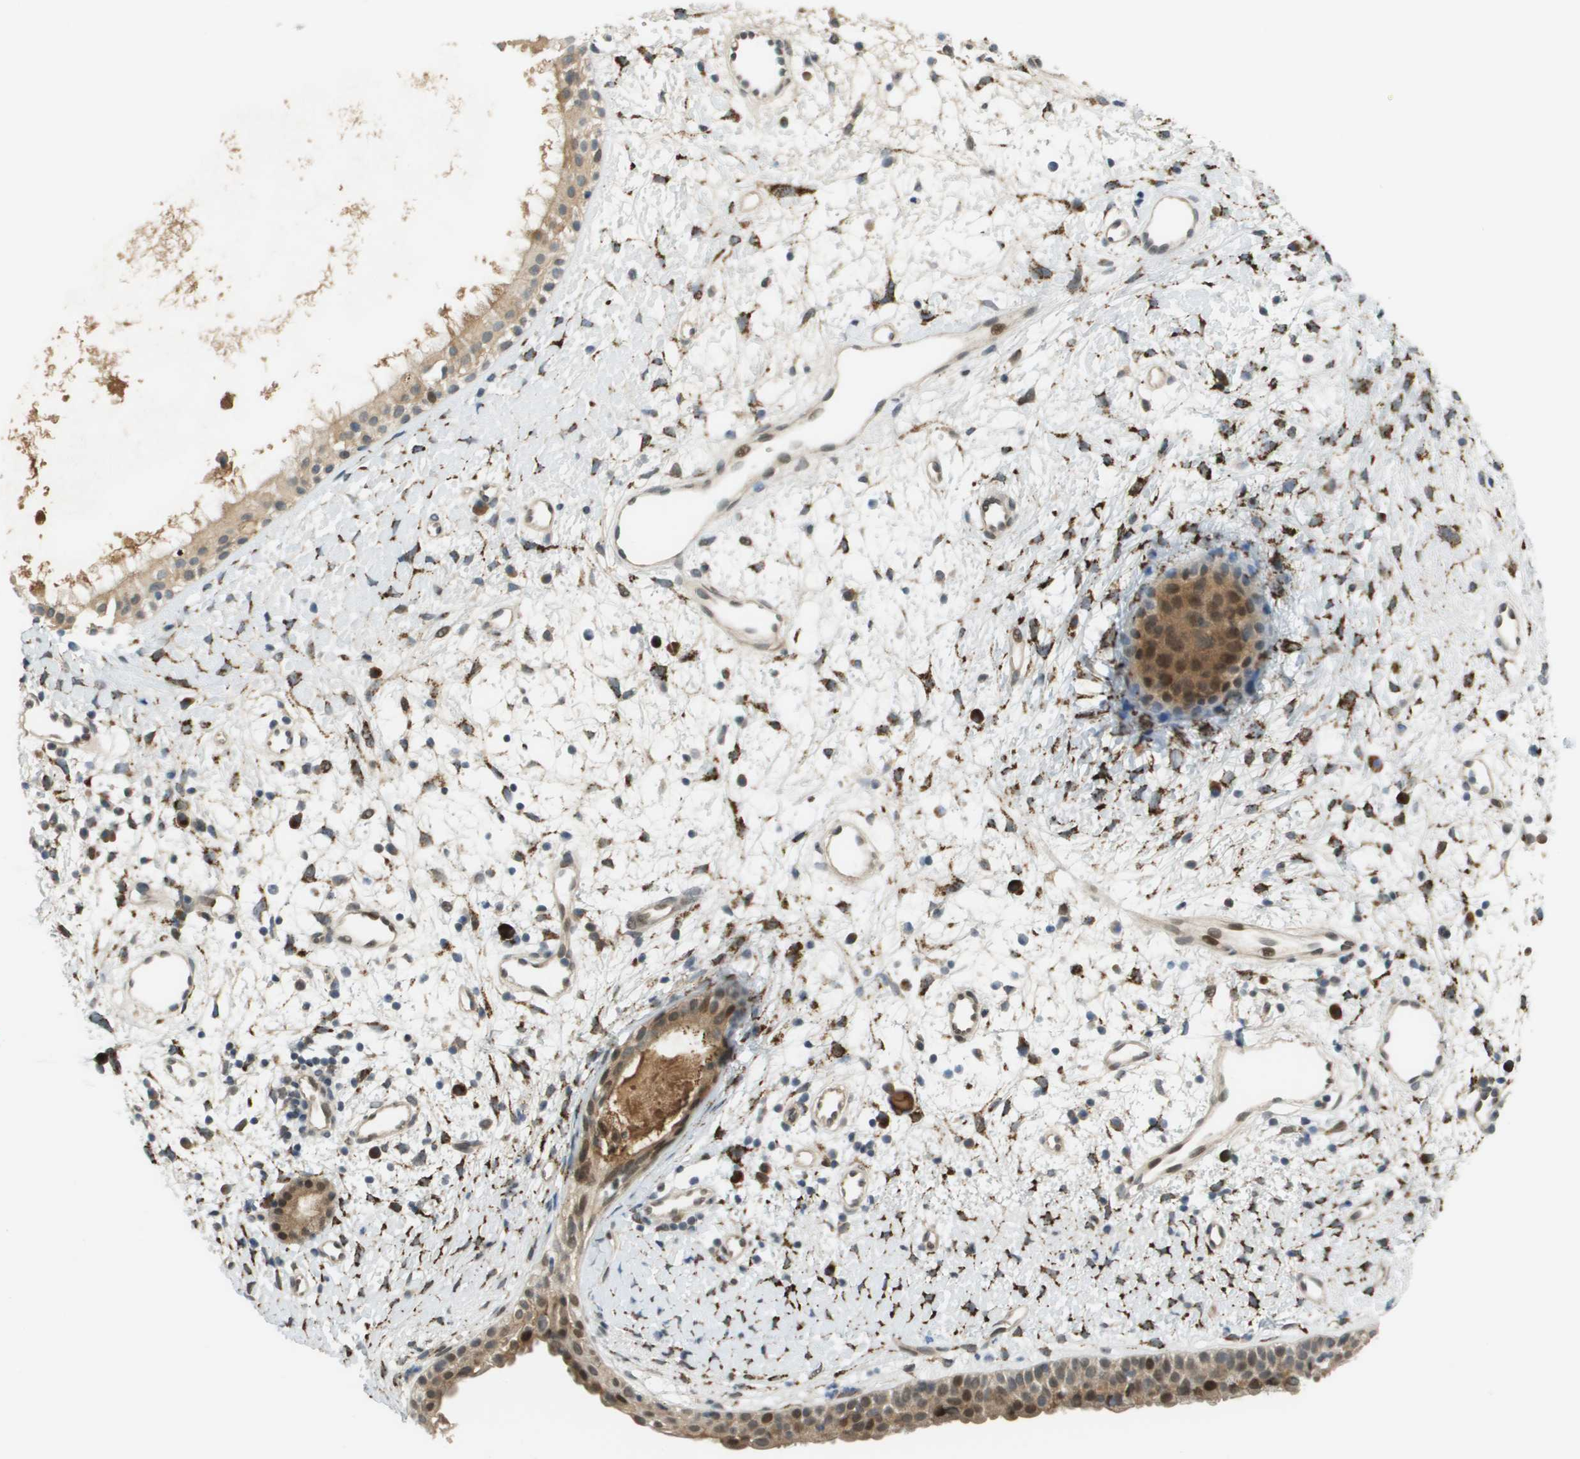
{"staining": {"intensity": "moderate", "quantity": ">75%", "location": "cytoplasmic/membranous,nuclear"}, "tissue": "nasopharynx", "cell_type": "Respiratory epithelial cells", "image_type": "normal", "snomed": [{"axis": "morphology", "description": "Normal tissue, NOS"}, {"axis": "topography", "description": "Nasopharynx"}], "caption": "Immunohistochemical staining of normal human nasopharynx shows medium levels of moderate cytoplasmic/membranous,nuclear expression in about >75% of respiratory epithelial cells.", "gene": "CACNB4", "patient": {"sex": "male", "age": 22}}